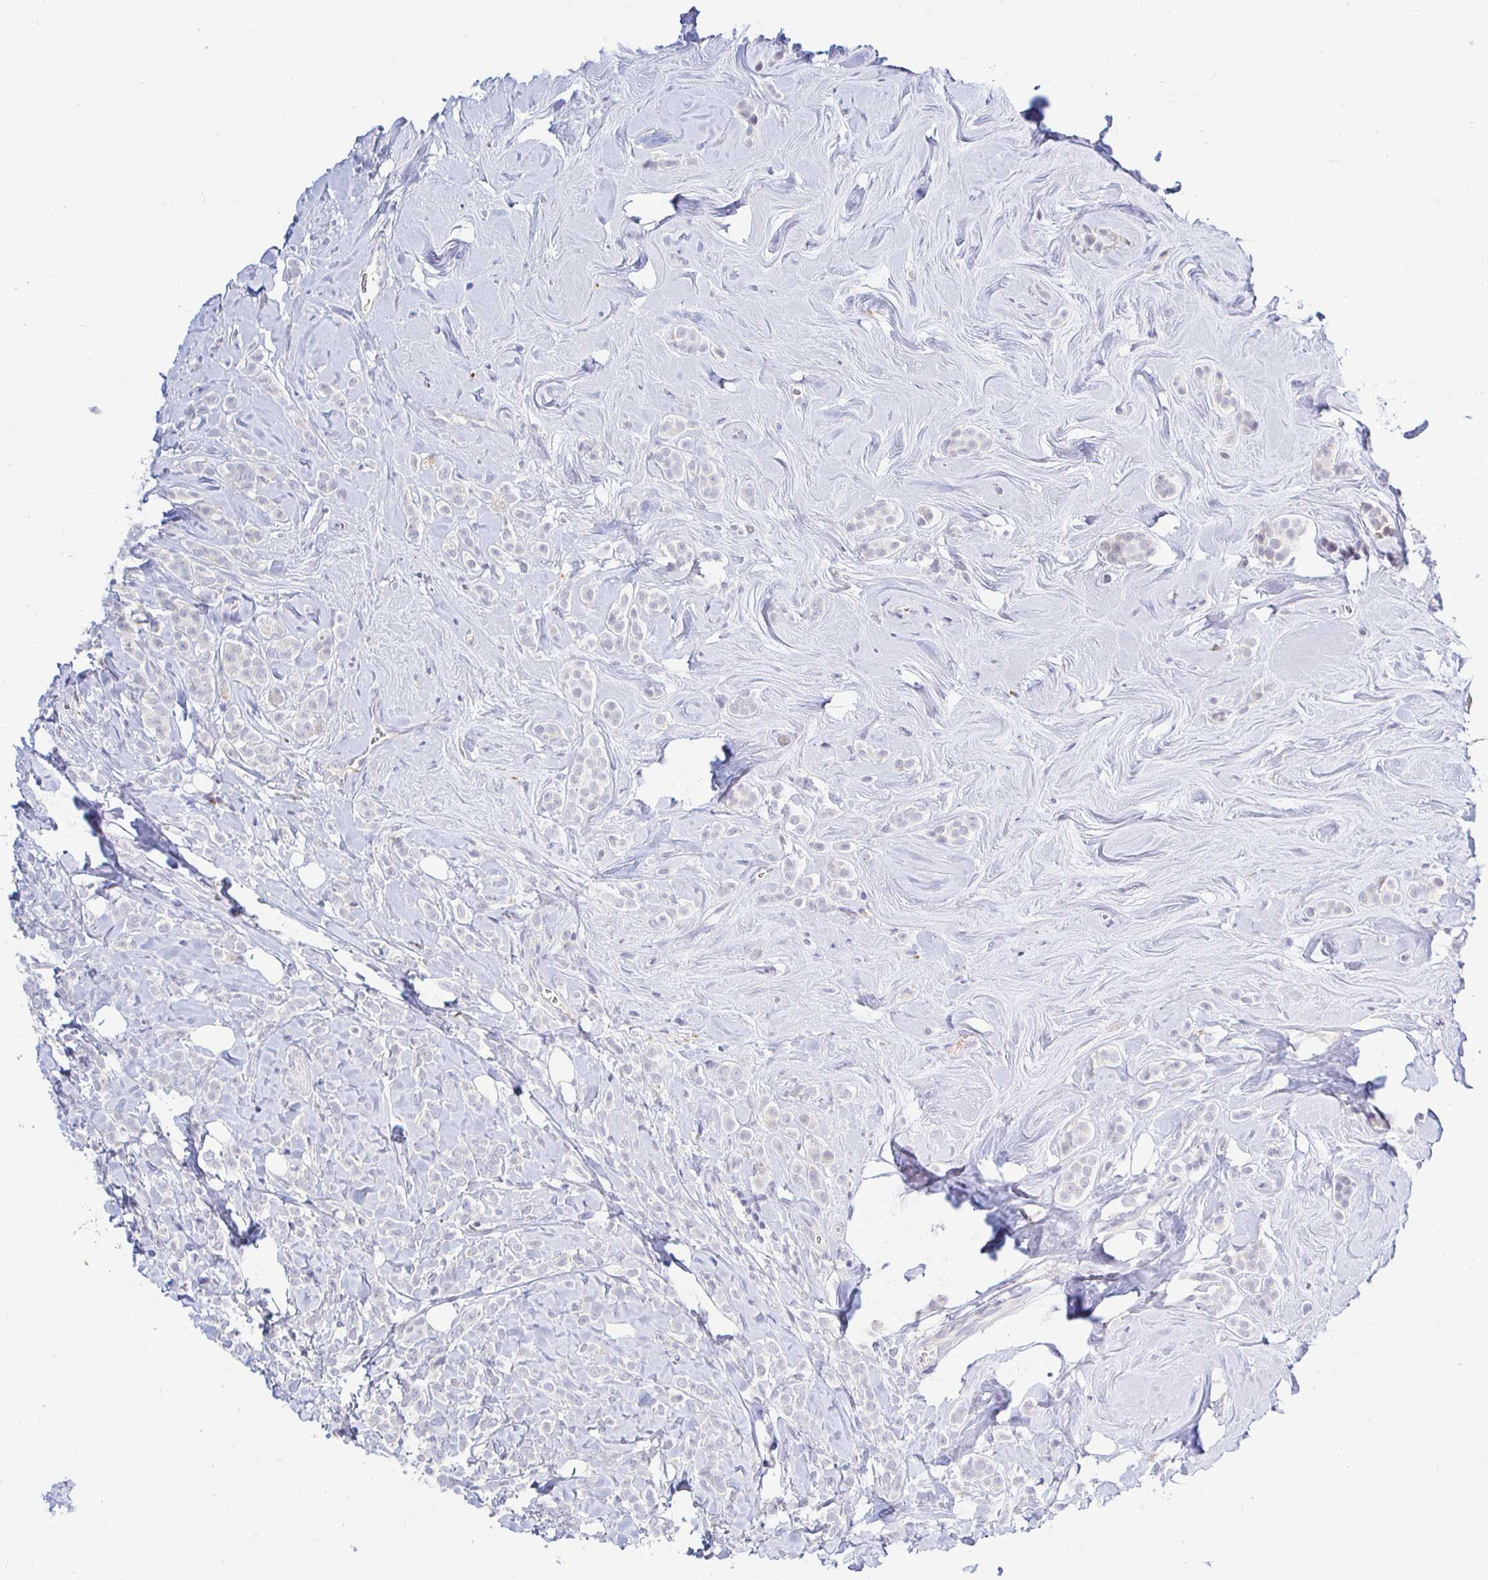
{"staining": {"intensity": "negative", "quantity": "none", "location": "none"}, "tissue": "breast cancer", "cell_type": "Tumor cells", "image_type": "cancer", "snomed": [{"axis": "morphology", "description": "Lobular carcinoma"}, {"axis": "topography", "description": "Breast"}], "caption": "Immunohistochemistry image of breast cancer stained for a protein (brown), which demonstrates no expression in tumor cells. (Stains: DAB immunohistochemistry with hematoxylin counter stain, Microscopy: brightfield microscopy at high magnification).", "gene": "OR51D1", "patient": {"sex": "female", "age": 49}}